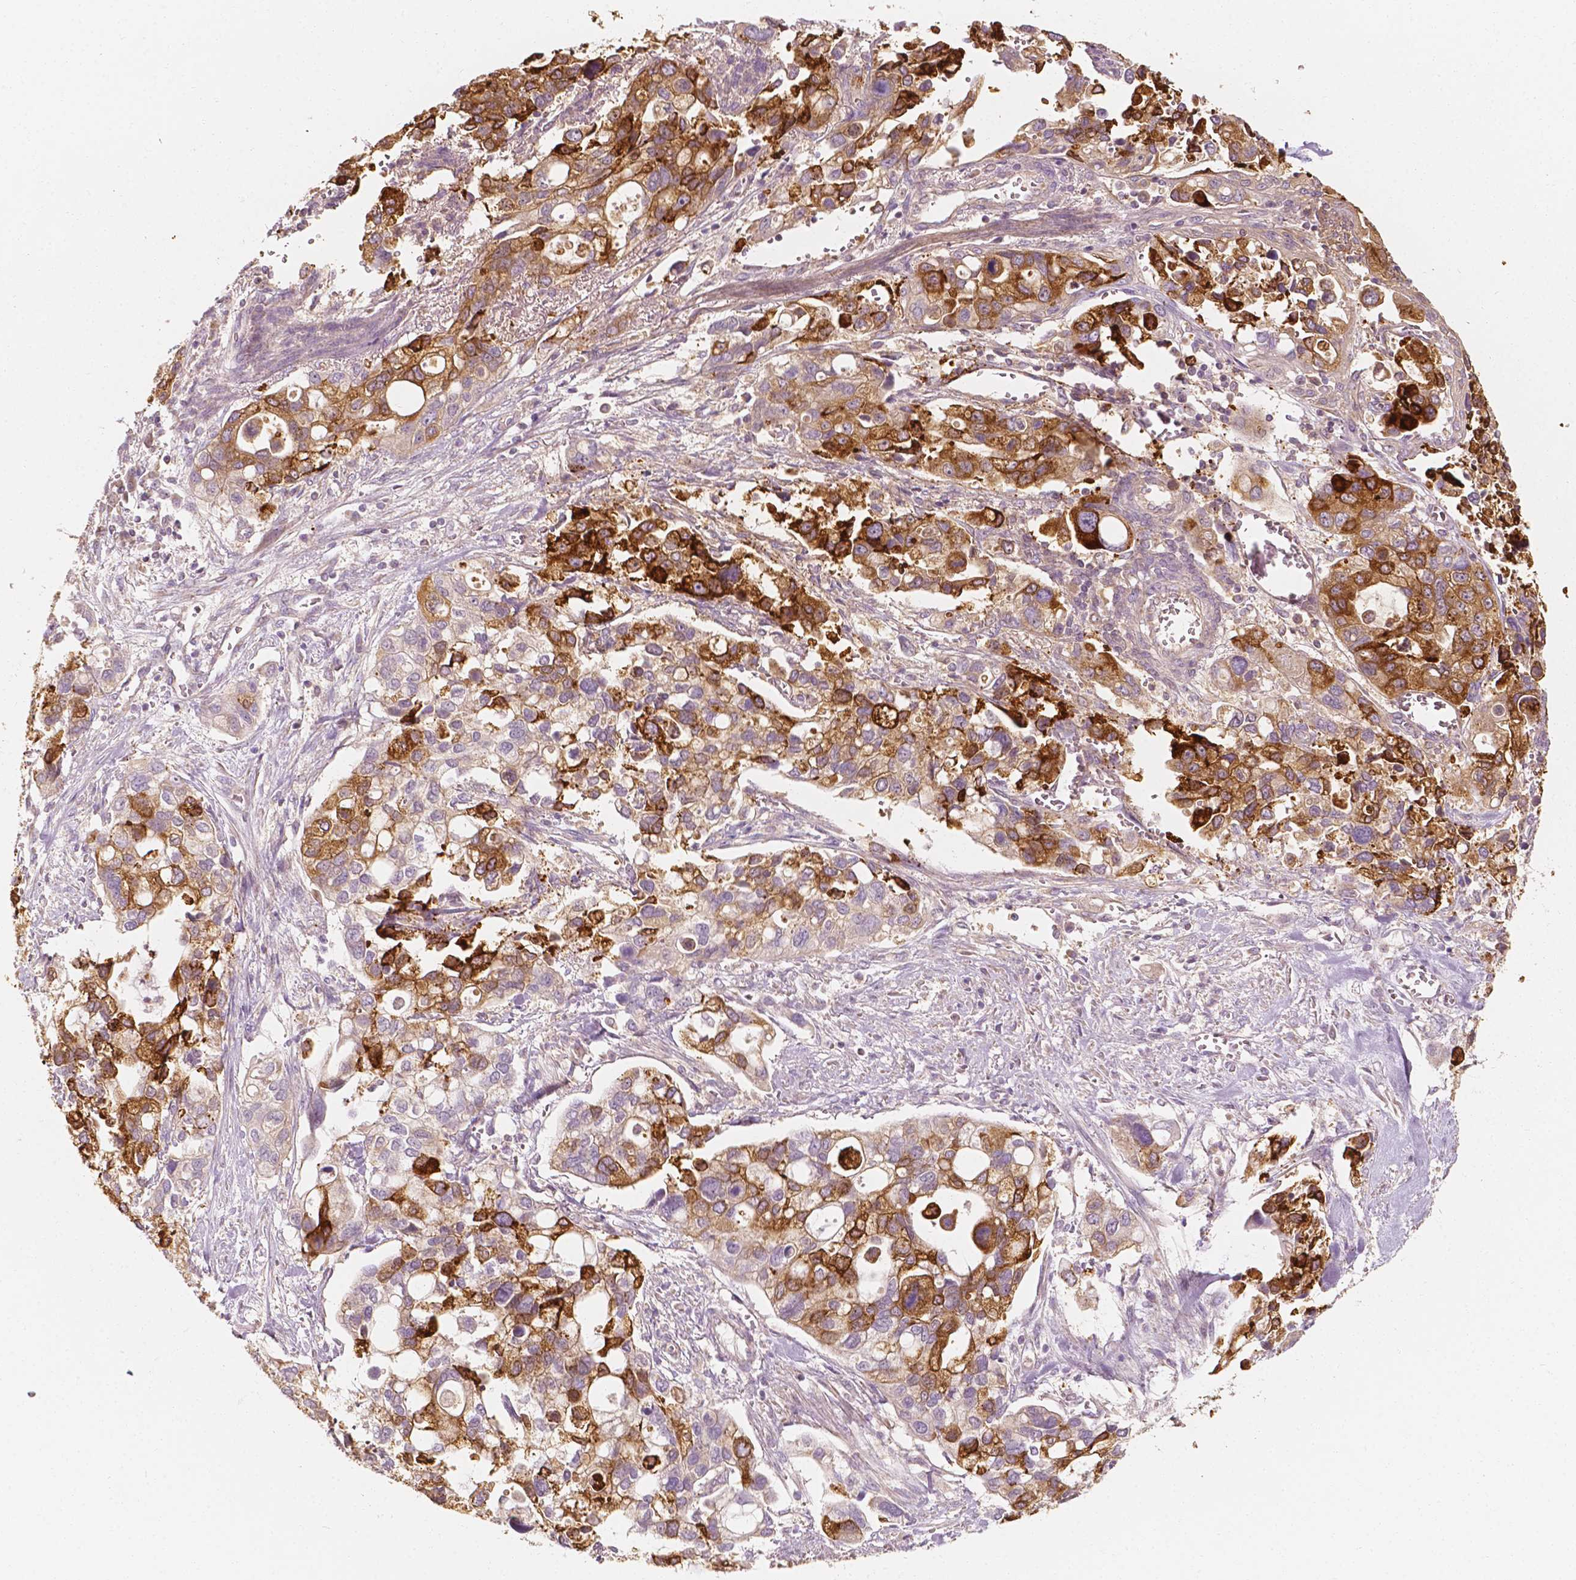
{"staining": {"intensity": "strong", "quantity": "25%-75%", "location": "cytoplasmic/membranous"}, "tissue": "stomach cancer", "cell_type": "Tumor cells", "image_type": "cancer", "snomed": [{"axis": "morphology", "description": "Adenocarcinoma, NOS"}, {"axis": "topography", "description": "Stomach, upper"}], "caption": "This photomicrograph displays IHC staining of stomach cancer (adenocarcinoma), with high strong cytoplasmic/membranous positivity in approximately 25%-75% of tumor cells.", "gene": "SHPK", "patient": {"sex": "female", "age": 81}}